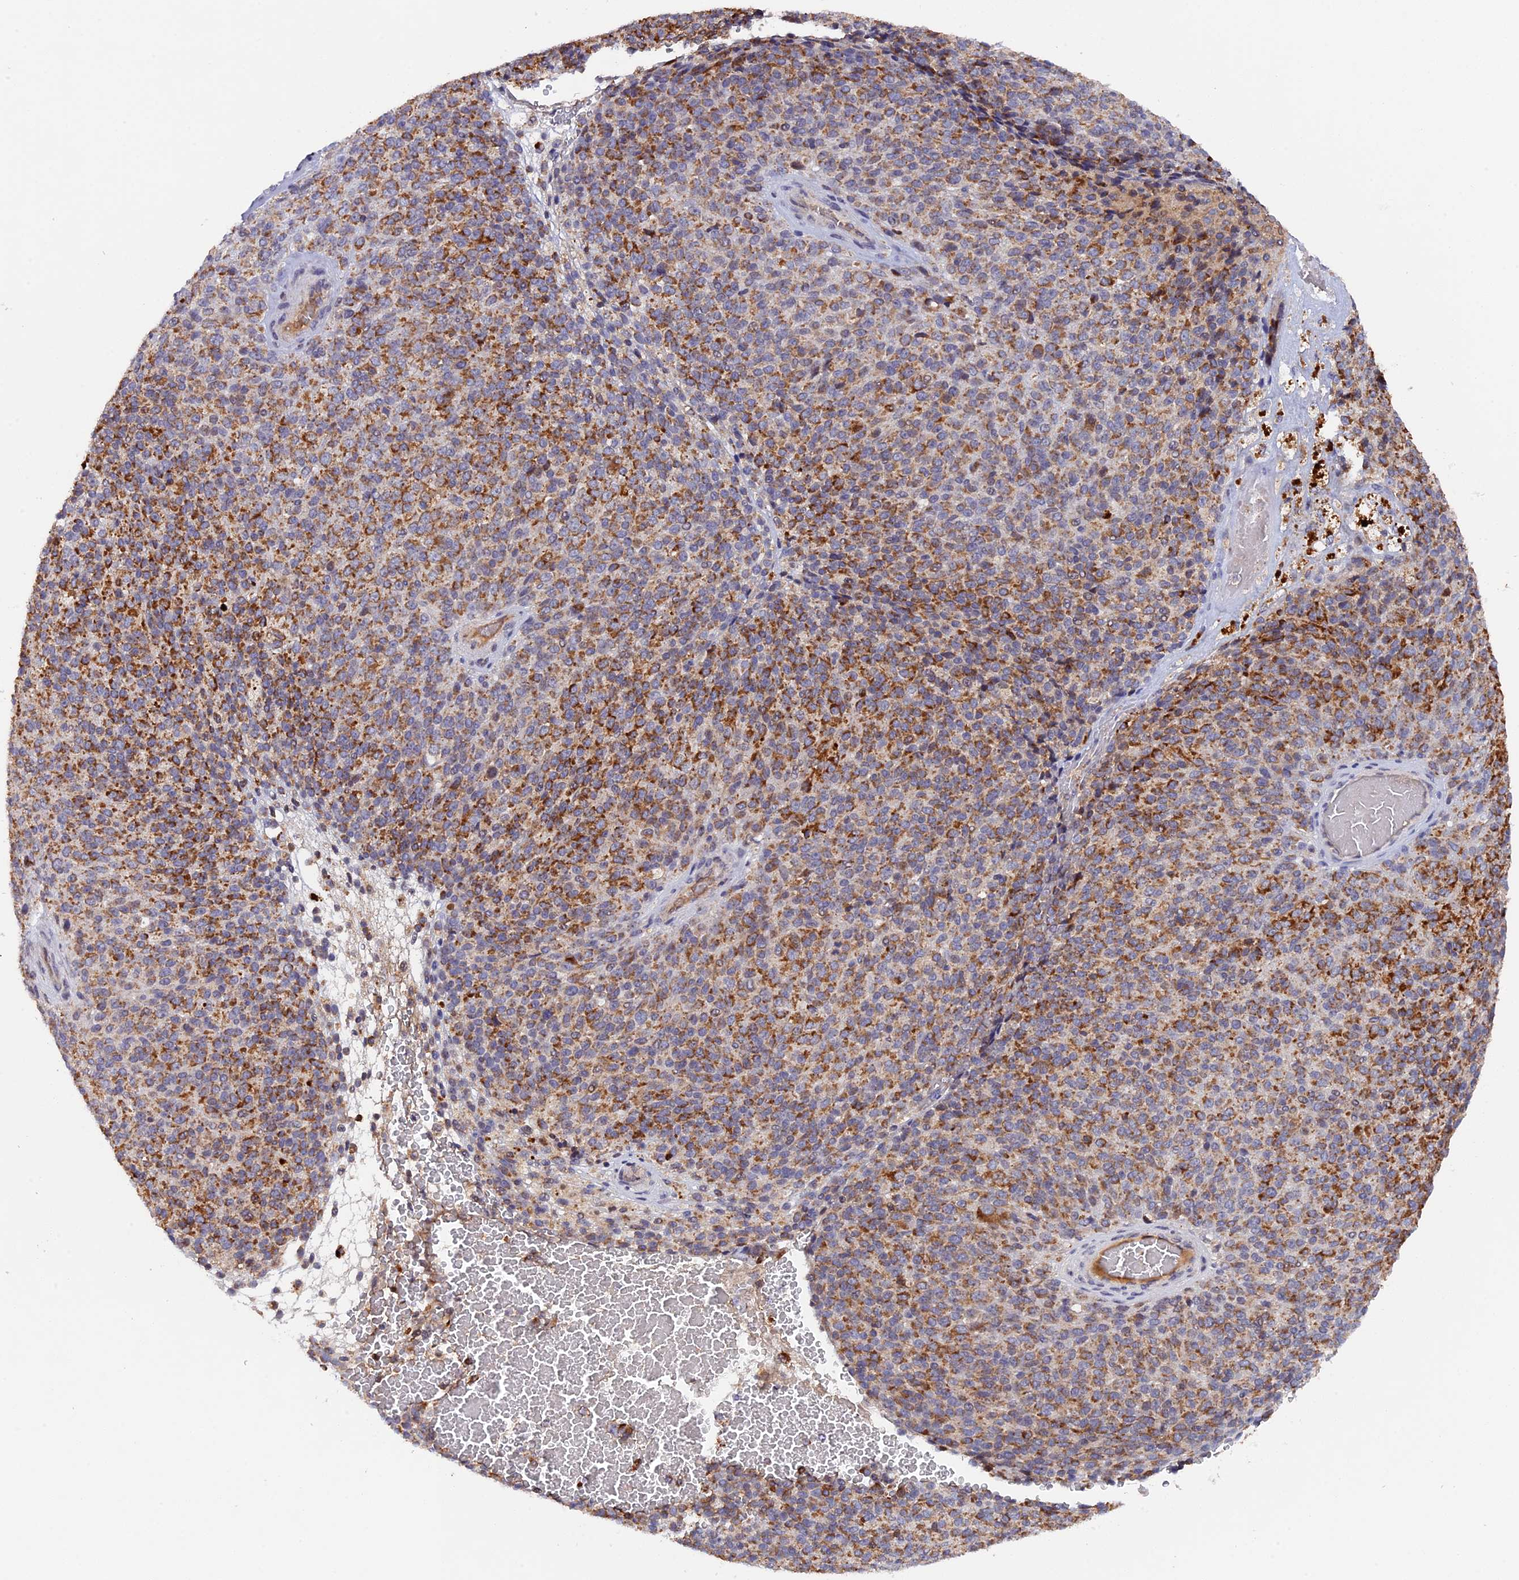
{"staining": {"intensity": "moderate", "quantity": ">75%", "location": "cytoplasmic/membranous"}, "tissue": "melanoma", "cell_type": "Tumor cells", "image_type": "cancer", "snomed": [{"axis": "morphology", "description": "Malignant melanoma, Metastatic site"}, {"axis": "topography", "description": "Brain"}], "caption": "Immunohistochemistry (IHC) staining of malignant melanoma (metastatic site), which demonstrates medium levels of moderate cytoplasmic/membranous positivity in approximately >75% of tumor cells indicating moderate cytoplasmic/membranous protein staining. The staining was performed using DAB (brown) for protein detection and nuclei were counterstained in hematoxylin (blue).", "gene": "MPV17L", "patient": {"sex": "female", "age": 56}}